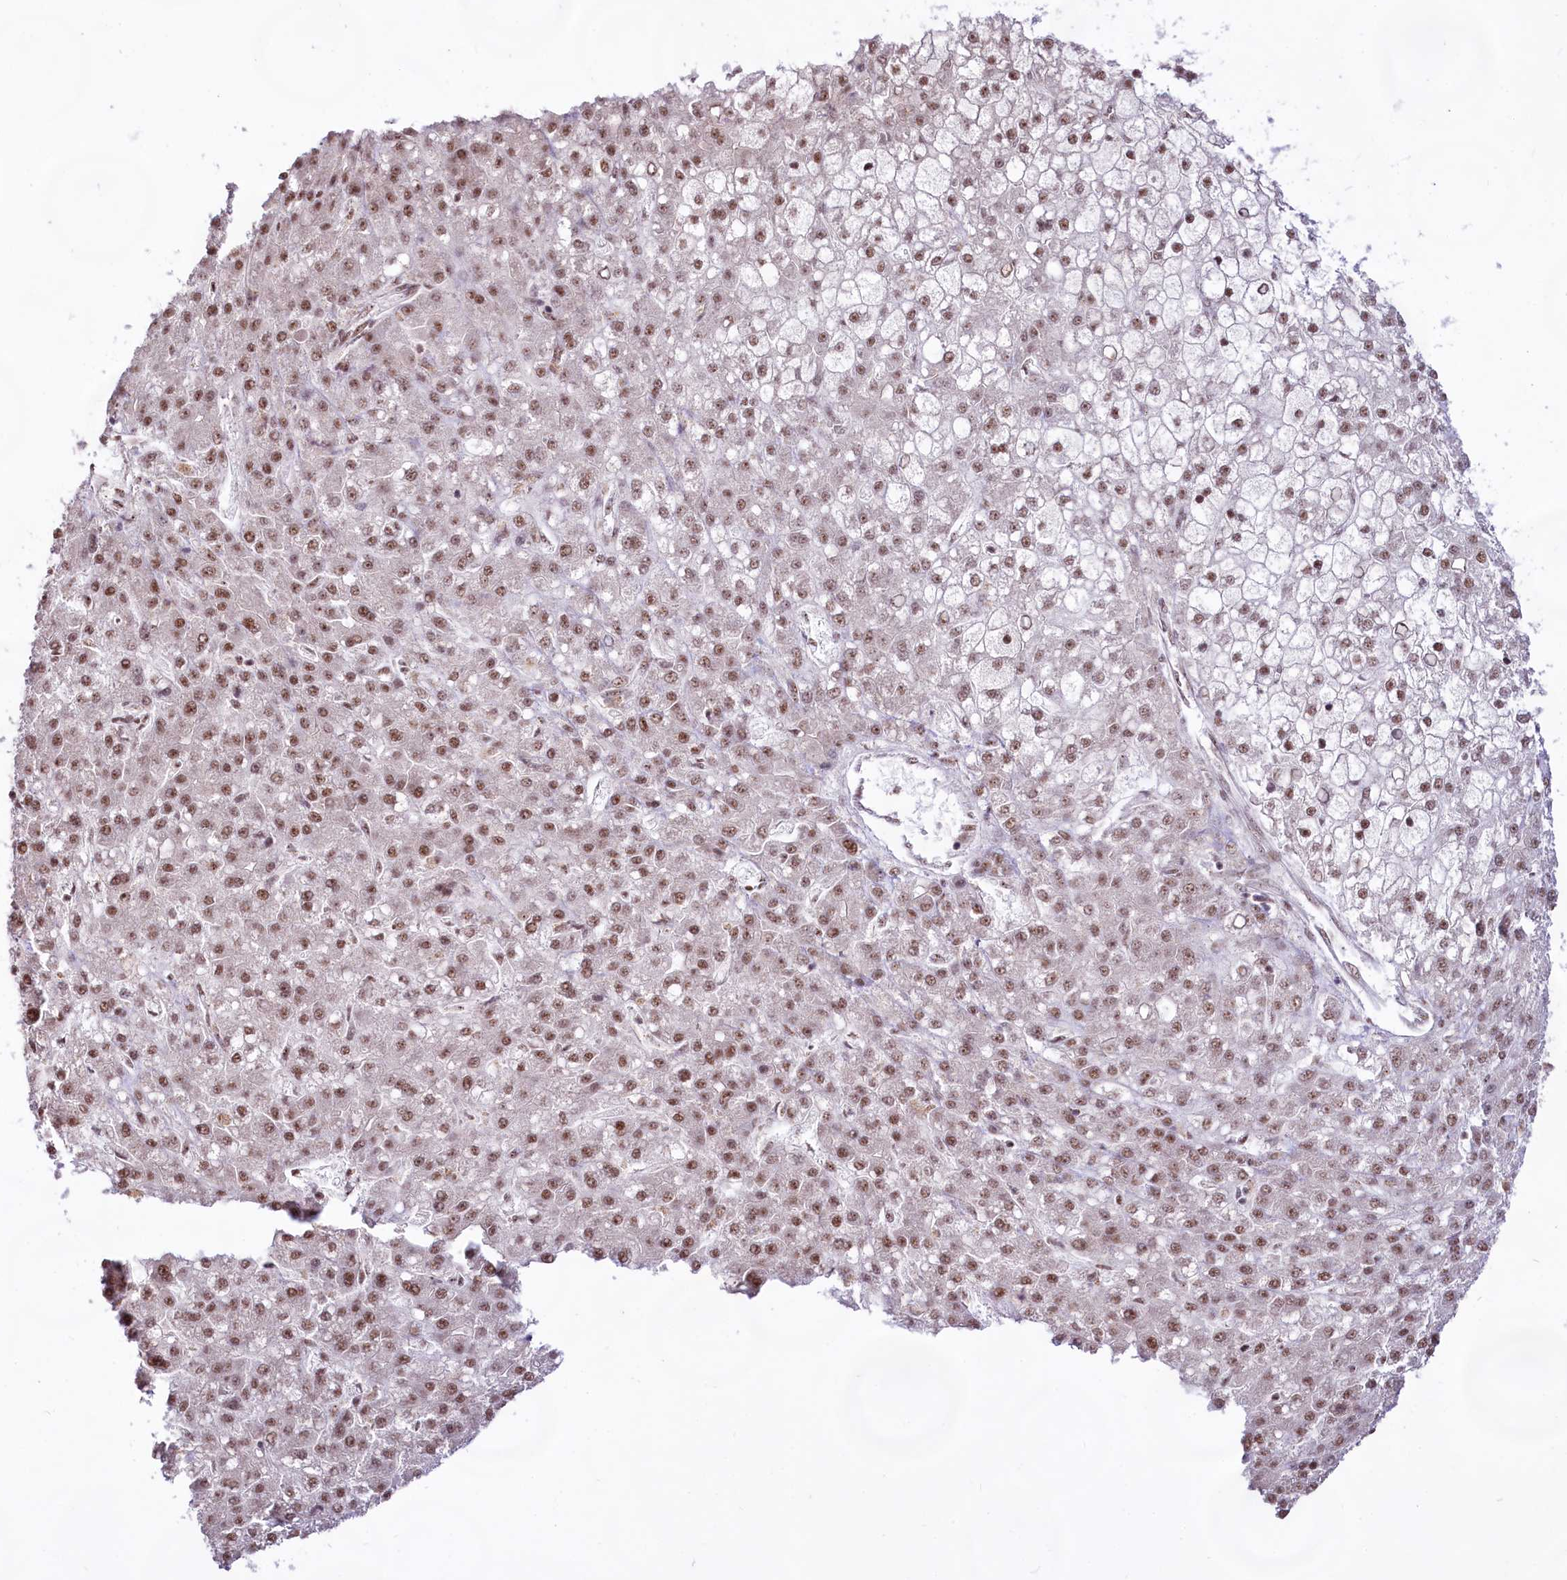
{"staining": {"intensity": "moderate", "quantity": ">75%", "location": "nuclear"}, "tissue": "liver cancer", "cell_type": "Tumor cells", "image_type": "cancer", "snomed": [{"axis": "morphology", "description": "Carcinoma, Hepatocellular, NOS"}, {"axis": "topography", "description": "Liver"}], "caption": "A high-resolution micrograph shows immunohistochemistry staining of liver cancer (hepatocellular carcinoma), which reveals moderate nuclear staining in approximately >75% of tumor cells.", "gene": "HIRA", "patient": {"sex": "male", "age": 67}}